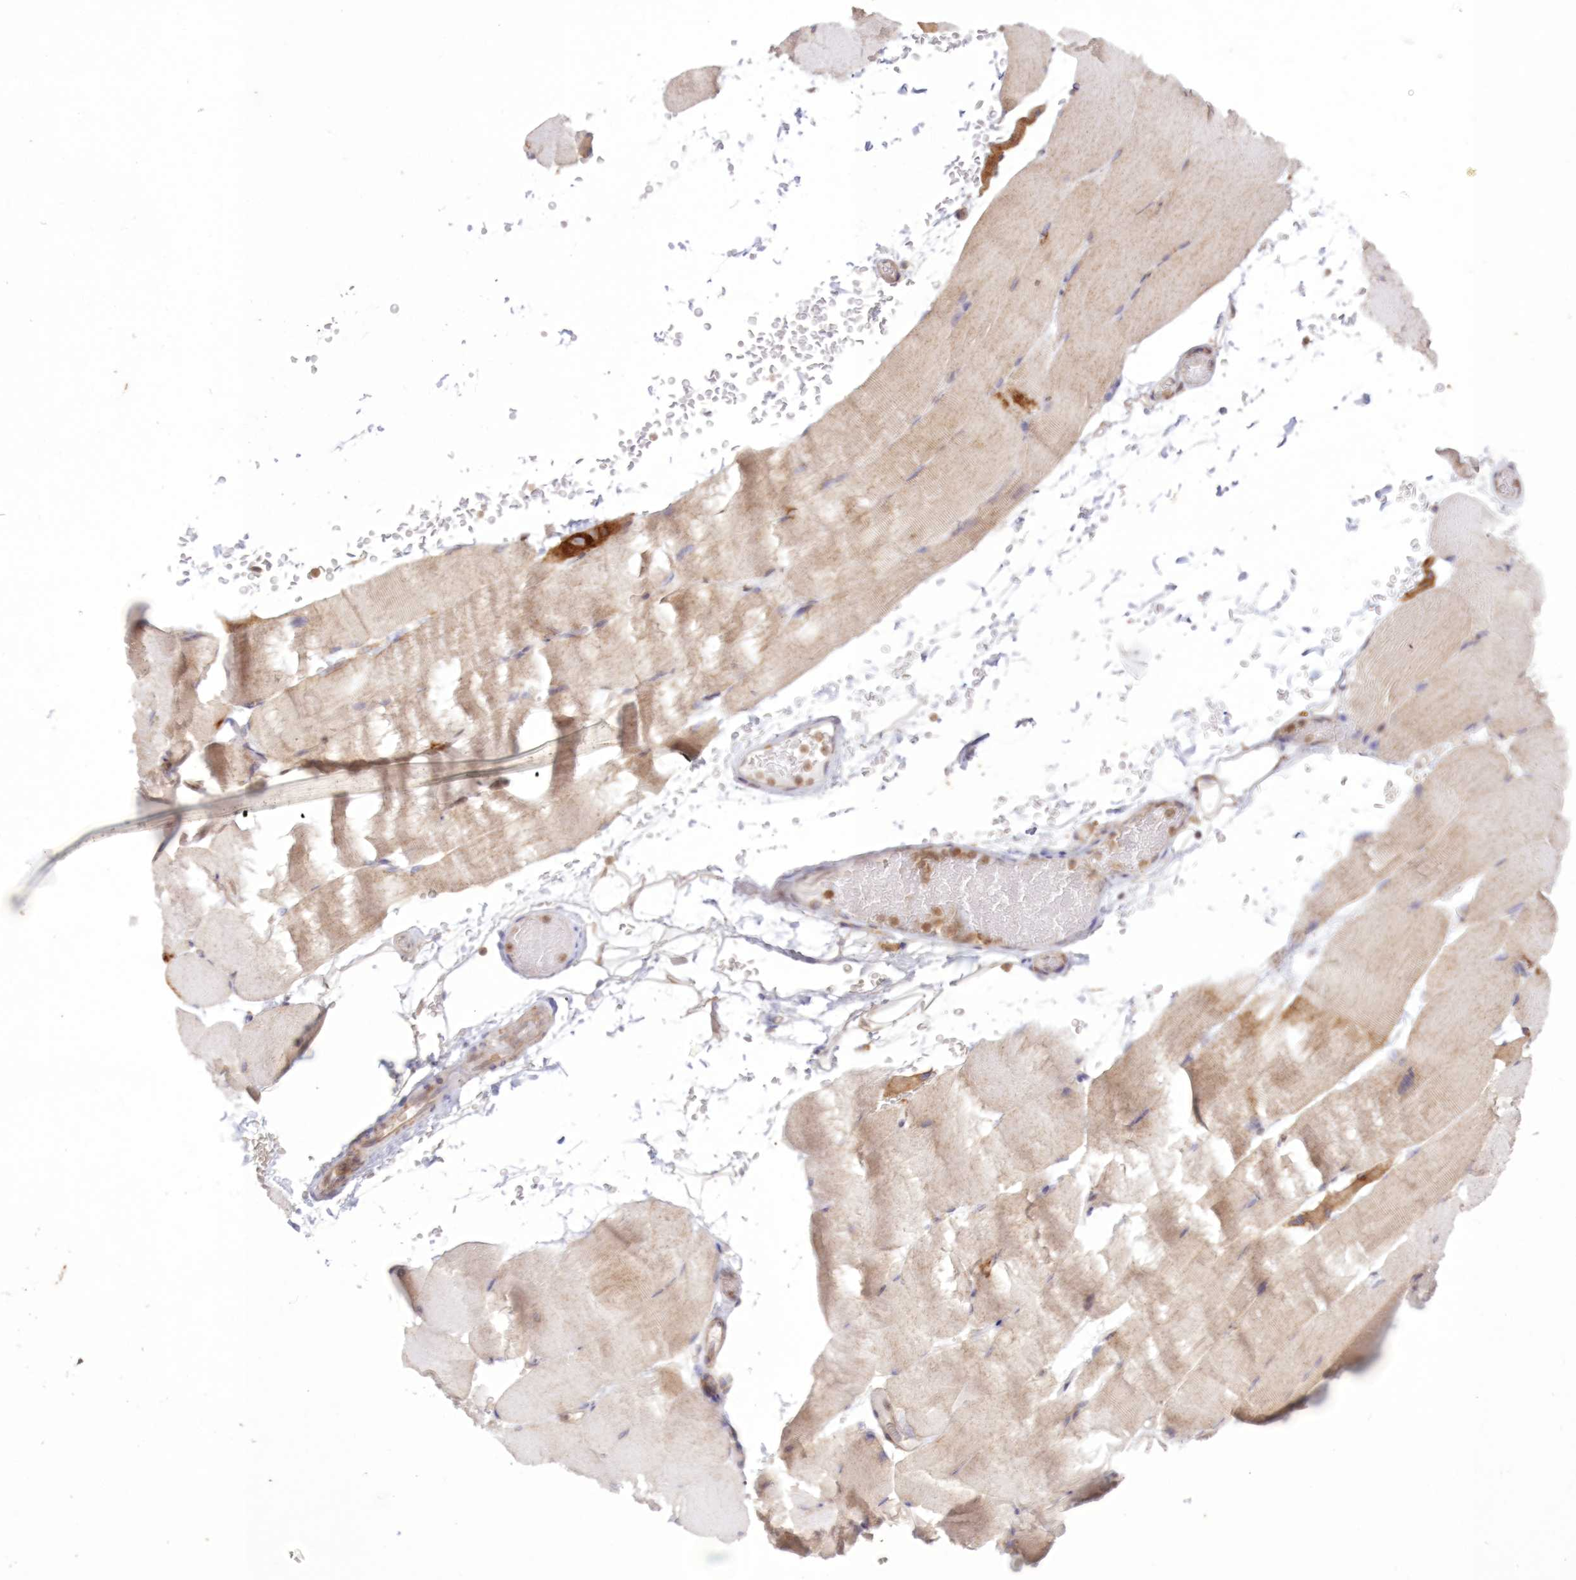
{"staining": {"intensity": "weak", "quantity": "<25%", "location": "cytoplasmic/membranous"}, "tissue": "skeletal muscle", "cell_type": "Myocytes", "image_type": "normal", "snomed": [{"axis": "morphology", "description": "Normal tissue, NOS"}, {"axis": "topography", "description": "Skeletal muscle"}, {"axis": "topography", "description": "Parathyroid gland"}], "caption": "Immunohistochemistry (IHC) of normal human skeletal muscle exhibits no positivity in myocytes.", "gene": "RNPEP", "patient": {"sex": "female", "age": 37}}